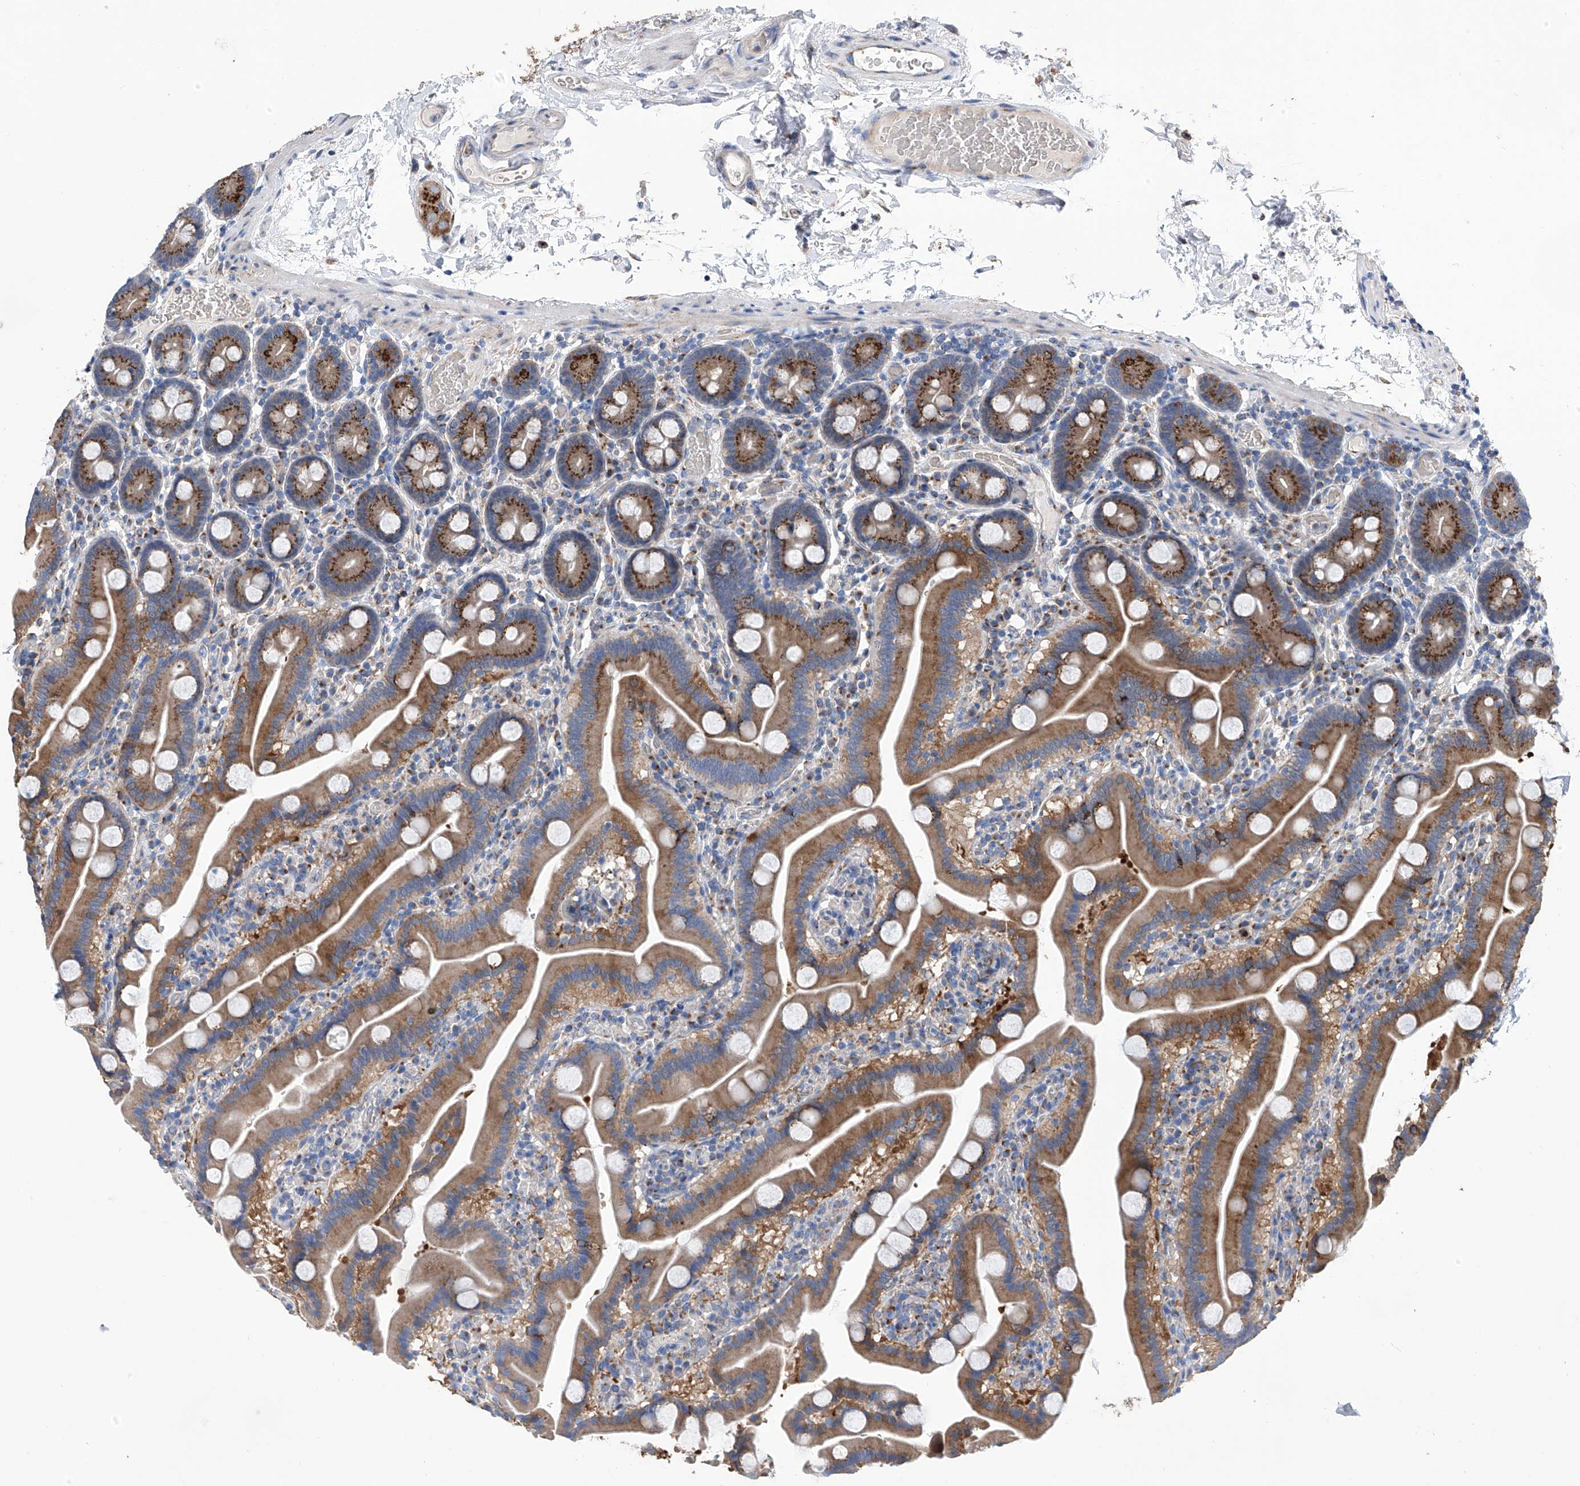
{"staining": {"intensity": "strong", "quantity": ">75%", "location": "cytoplasmic/membranous"}, "tissue": "duodenum", "cell_type": "Glandular cells", "image_type": "normal", "snomed": [{"axis": "morphology", "description": "Normal tissue, NOS"}, {"axis": "topography", "description": "Duodenum"}], "caption": "Immunohistochemistry (IHC) staining of normal duodenum, which demonstrates high levels of strong cytoplasmic/membranous staining in about >75% of glandular cells indicating strong cytoplasmic/membranous protein expression. The staining was performed using DAB (brown) for protein detection and nuclei were counterstained in hematoxylin (blue).", "gene": "TJAP1", "patient": {"sex": "male", "age": 55}}